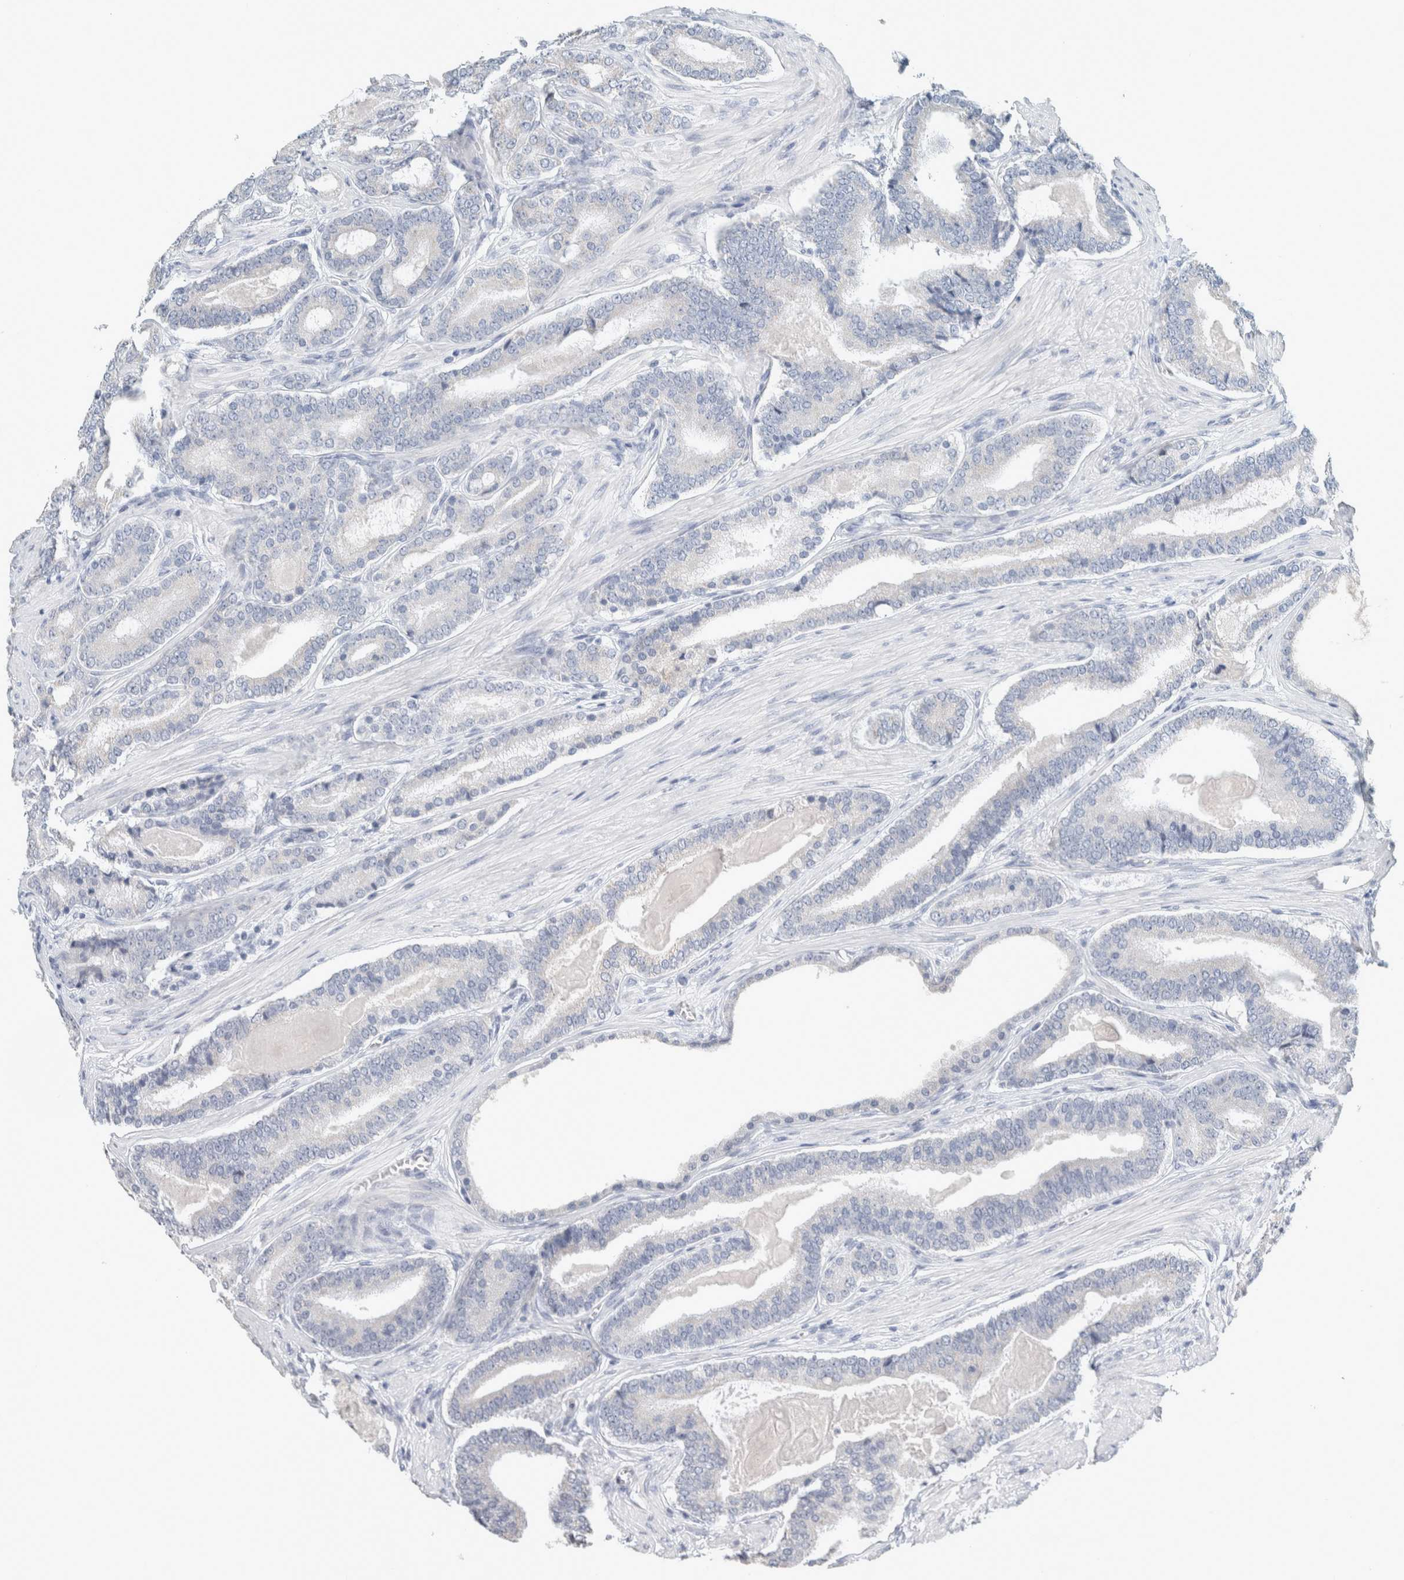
{"staining": {"intensity": "negative", "quantity": "none", "location": "none"}, "tissue": "prostate cancer", "cell_type": "Tumor cells", "image_type": "cancer", "snomed": [{"axis": "morphology", "description": "Adenocarcinoma, High grade"}, {"axis": "topography", "description": "Prostate"}], "caption": "Photomicrograph shows no significant protein staining in tumor cells of prostate adenocarcinoma (high-grade).", "gene": "CRAT", "patient": {"sex": "male", "age": 60}}